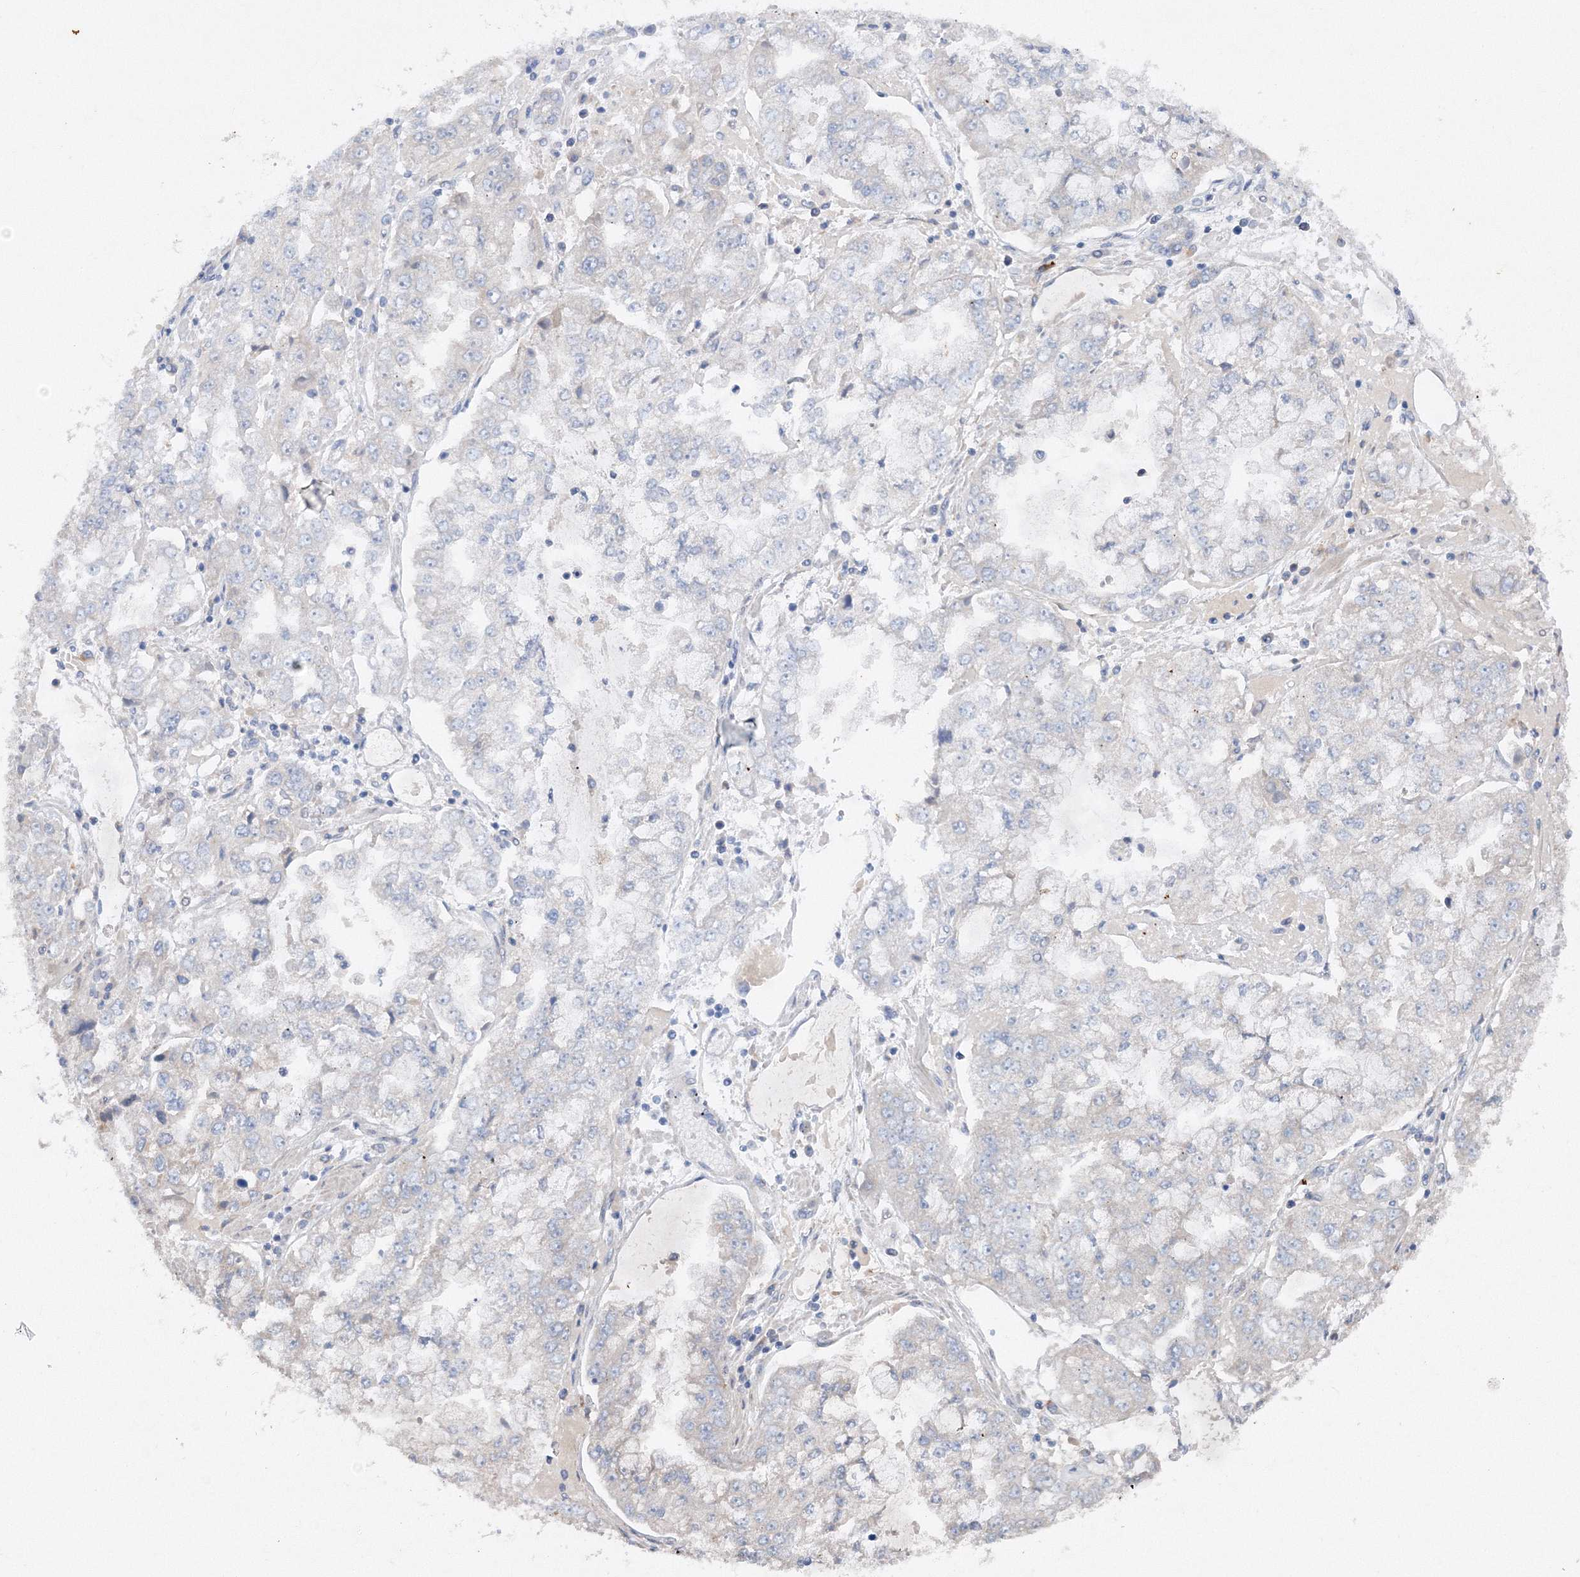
{"staining": {"intensity": "negative", "quantity": "none", "location": "none"}, "tissue": "stomach cancer", "cell_type": "Tumor cells", "image_type": "cancer", "snomed": [{"axis": "morphology", "description": "Adenocarcinoma, NOS"}, {"axis": "topography", "description": "Stomach"}], "caption": "Immunohistochemistry (IHC) of stomach cancer displays no positivity in tumor cells.", "gene": "SLC36A1", "patient": {"sex": "male", "age": 76}}